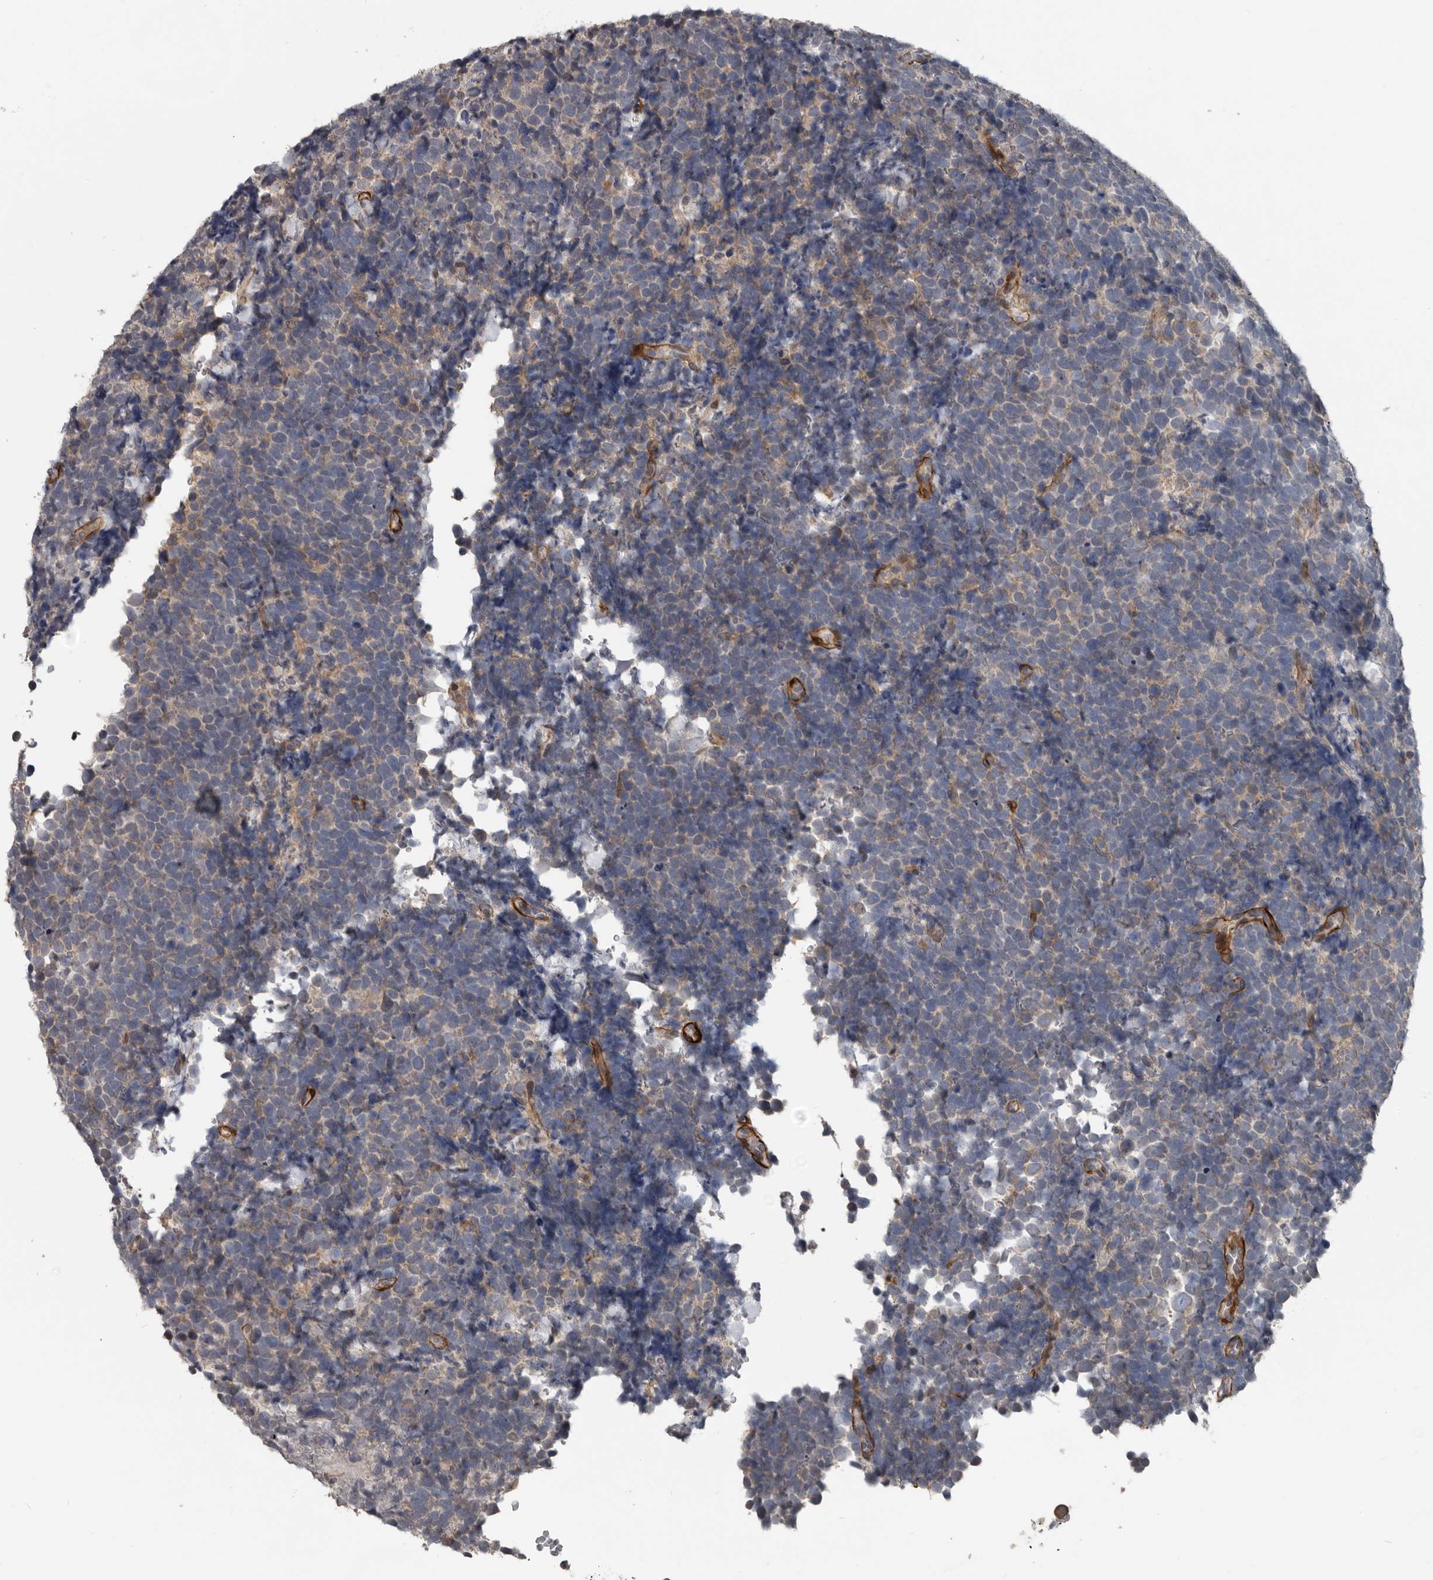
{"staining": {"intensity": "weak", "quantity": "25%-75%", "location": "cytoplasmic/membranous"}, "tissue": "urothelial cancer", "cell_type": "Tumor cells", "image_type": "cancer", "snomed": [{"axis": "morphology", "description": "Urothelial carcinoma, High grade"}, {"axis": "topography", "description": "Urinary bladder"}], "caption": "Protein staining shows weak cytoplasmic/membranous positivity in approximately 25%-75% of tumor cells in urothelial cancer. (Brightfield microscopy of DAB IHC at high magnification).", "gene": "C1orf216", "patient": {"sex": "female", "age": 82}}